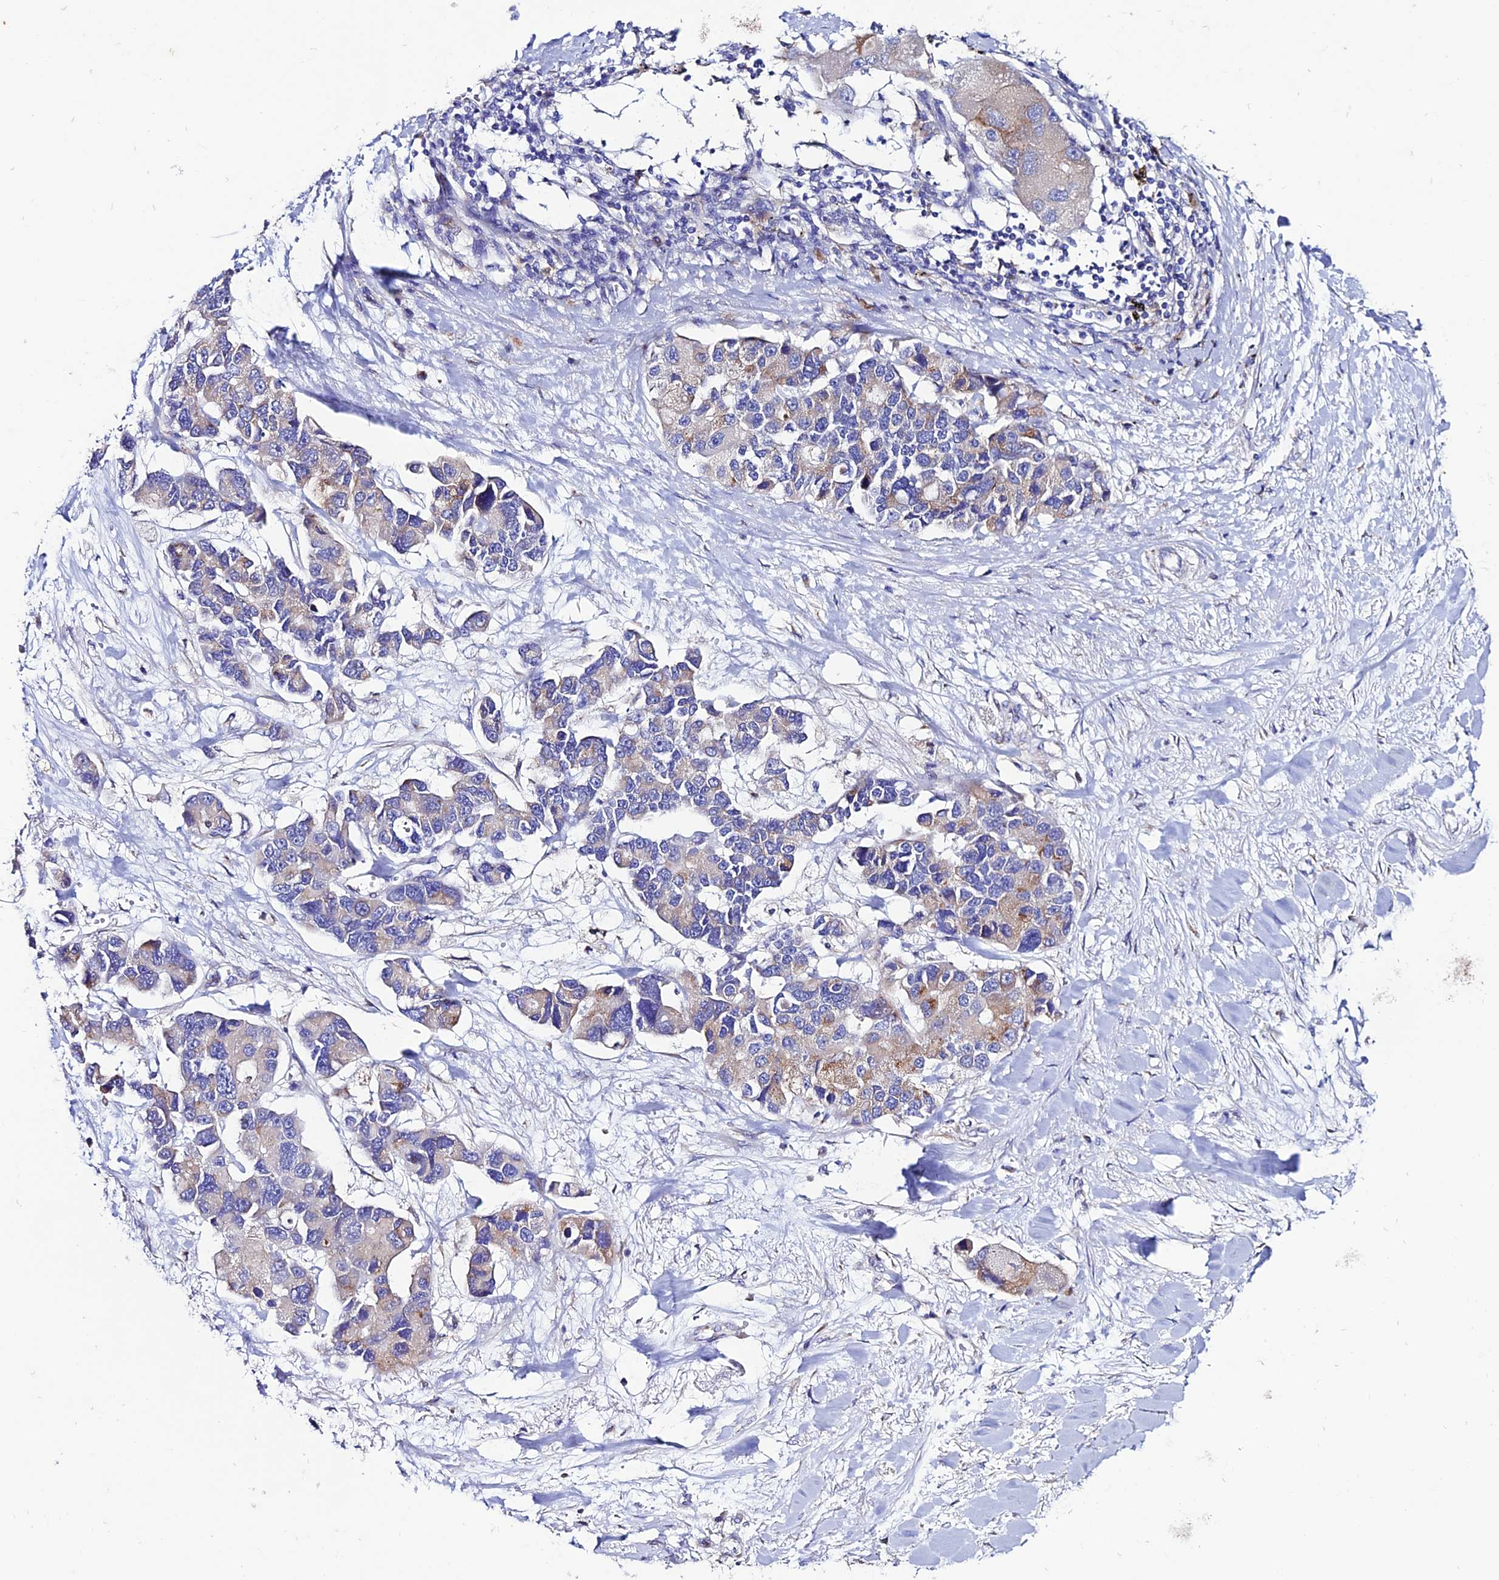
{"staining": {"intensity": "moderate", "quantity": "<25%", "location": "cytoplasmic/membranous"}, "tissue": "lung cancer", "cell_type": "Tumor cells", "image_type": "cancer", "snomed": [{"axis": "morphology", "description": "Adenocarcinoma, NOS"}, {"axis": "topography", "description": "Lung"}], "caption": "Immunohistochemical staining of lung cancer (adenocarcinoma) reveals moderate cytoplasmic/membranous protein expression in approximately <25% of tumor cells.", "gene": "OR51Q1", "patient": {"sex": "female", "age": 54}}